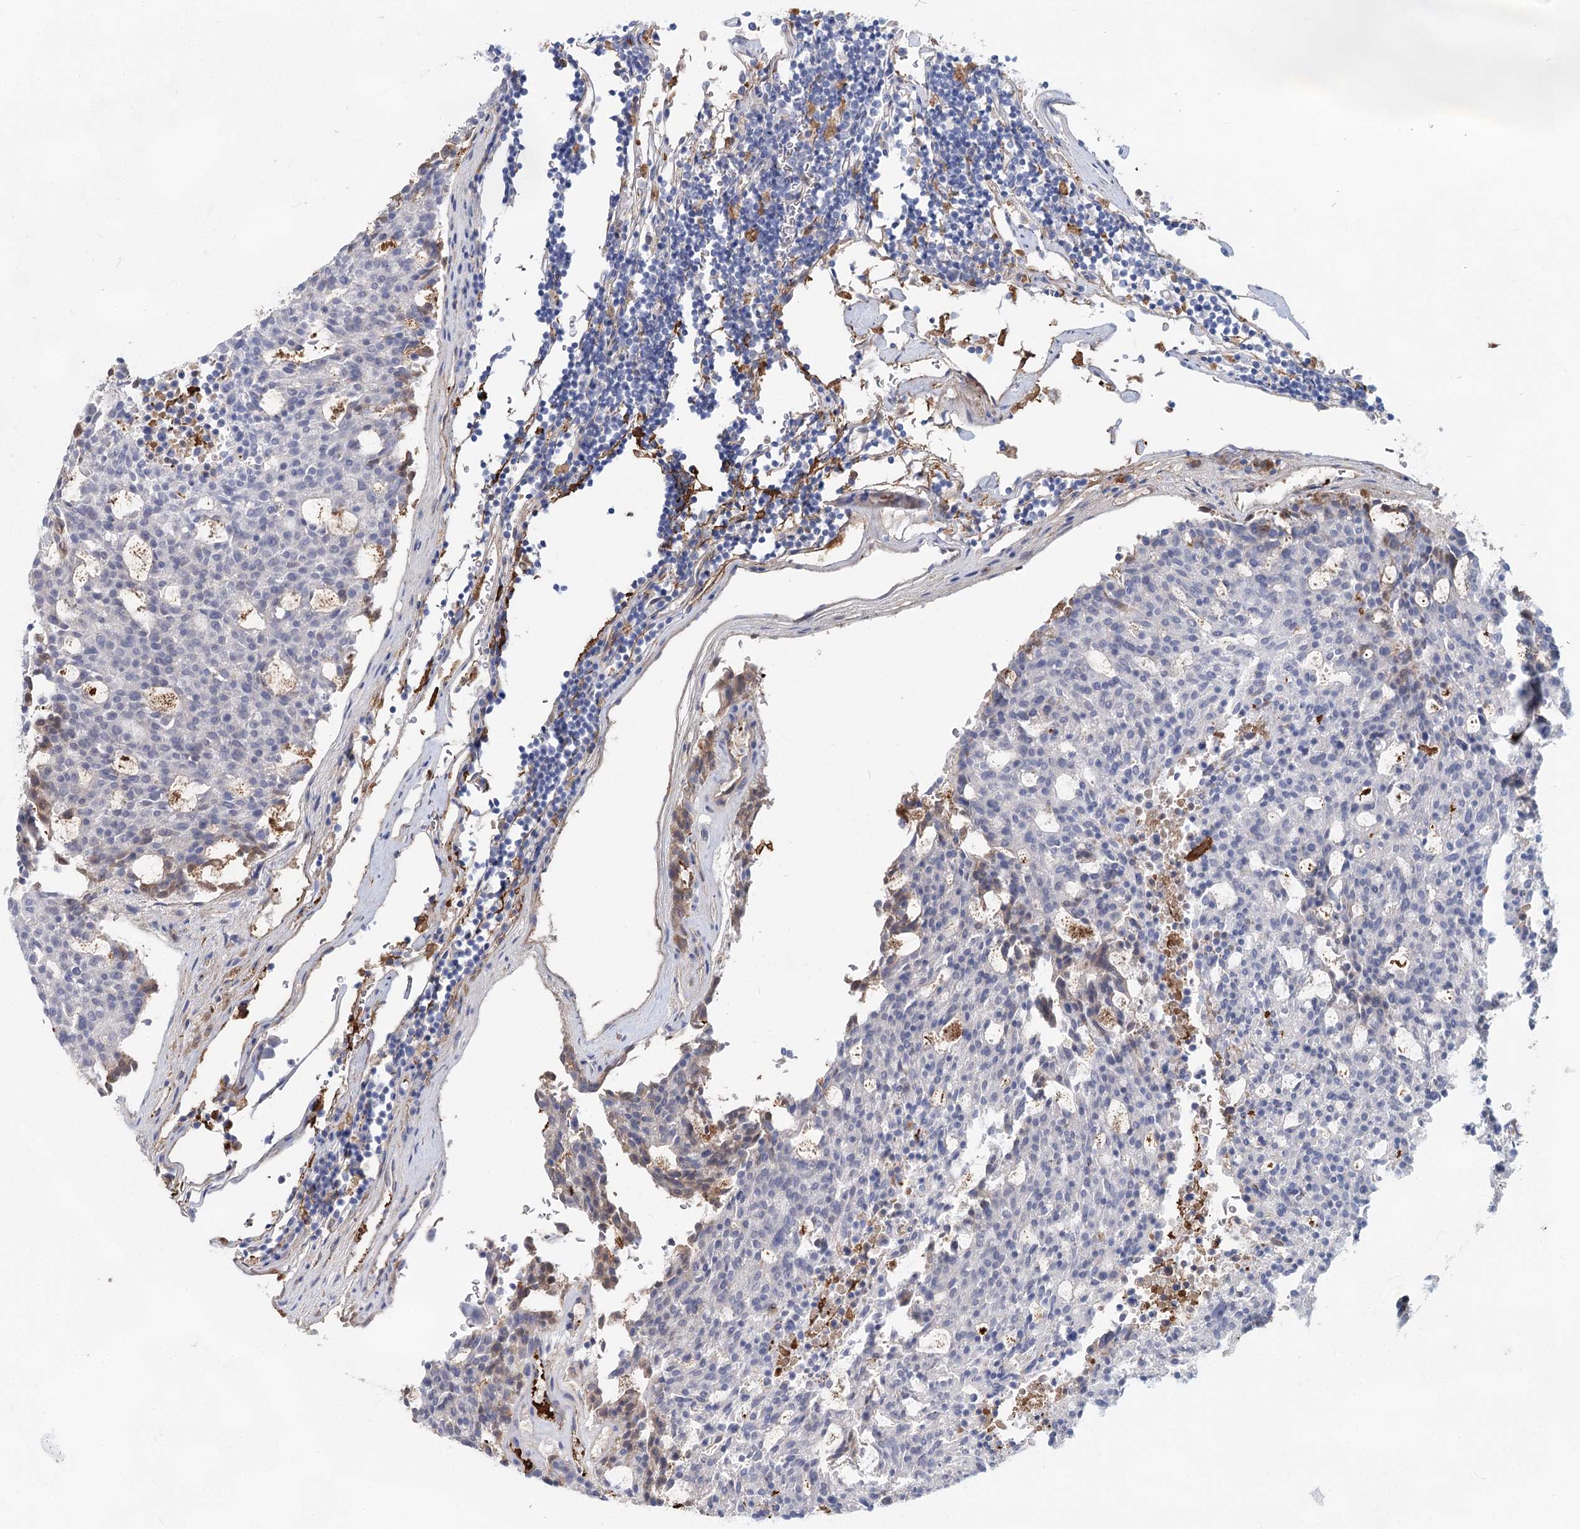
{"staining": {"intensity": "negative", "quantity": "none", "location": "none"}, "tissue": "carcinoid", "cell_type": "Tumor cells", "image_type": "cancer", "snomed": [{"axis": "morphology", "description": "Carcinoid, malignant, NOS"}, {"axis": "topography", "description": "Pancreas"}], "caption": "High magnification brightfield microscopy of carcinoid stained with DAB (brown) and counterstained with hematoxylin (blue): tumor cells show no significant staining.", "gene": "TASOR2", "patient": {"sex": "female", "age": 54}}